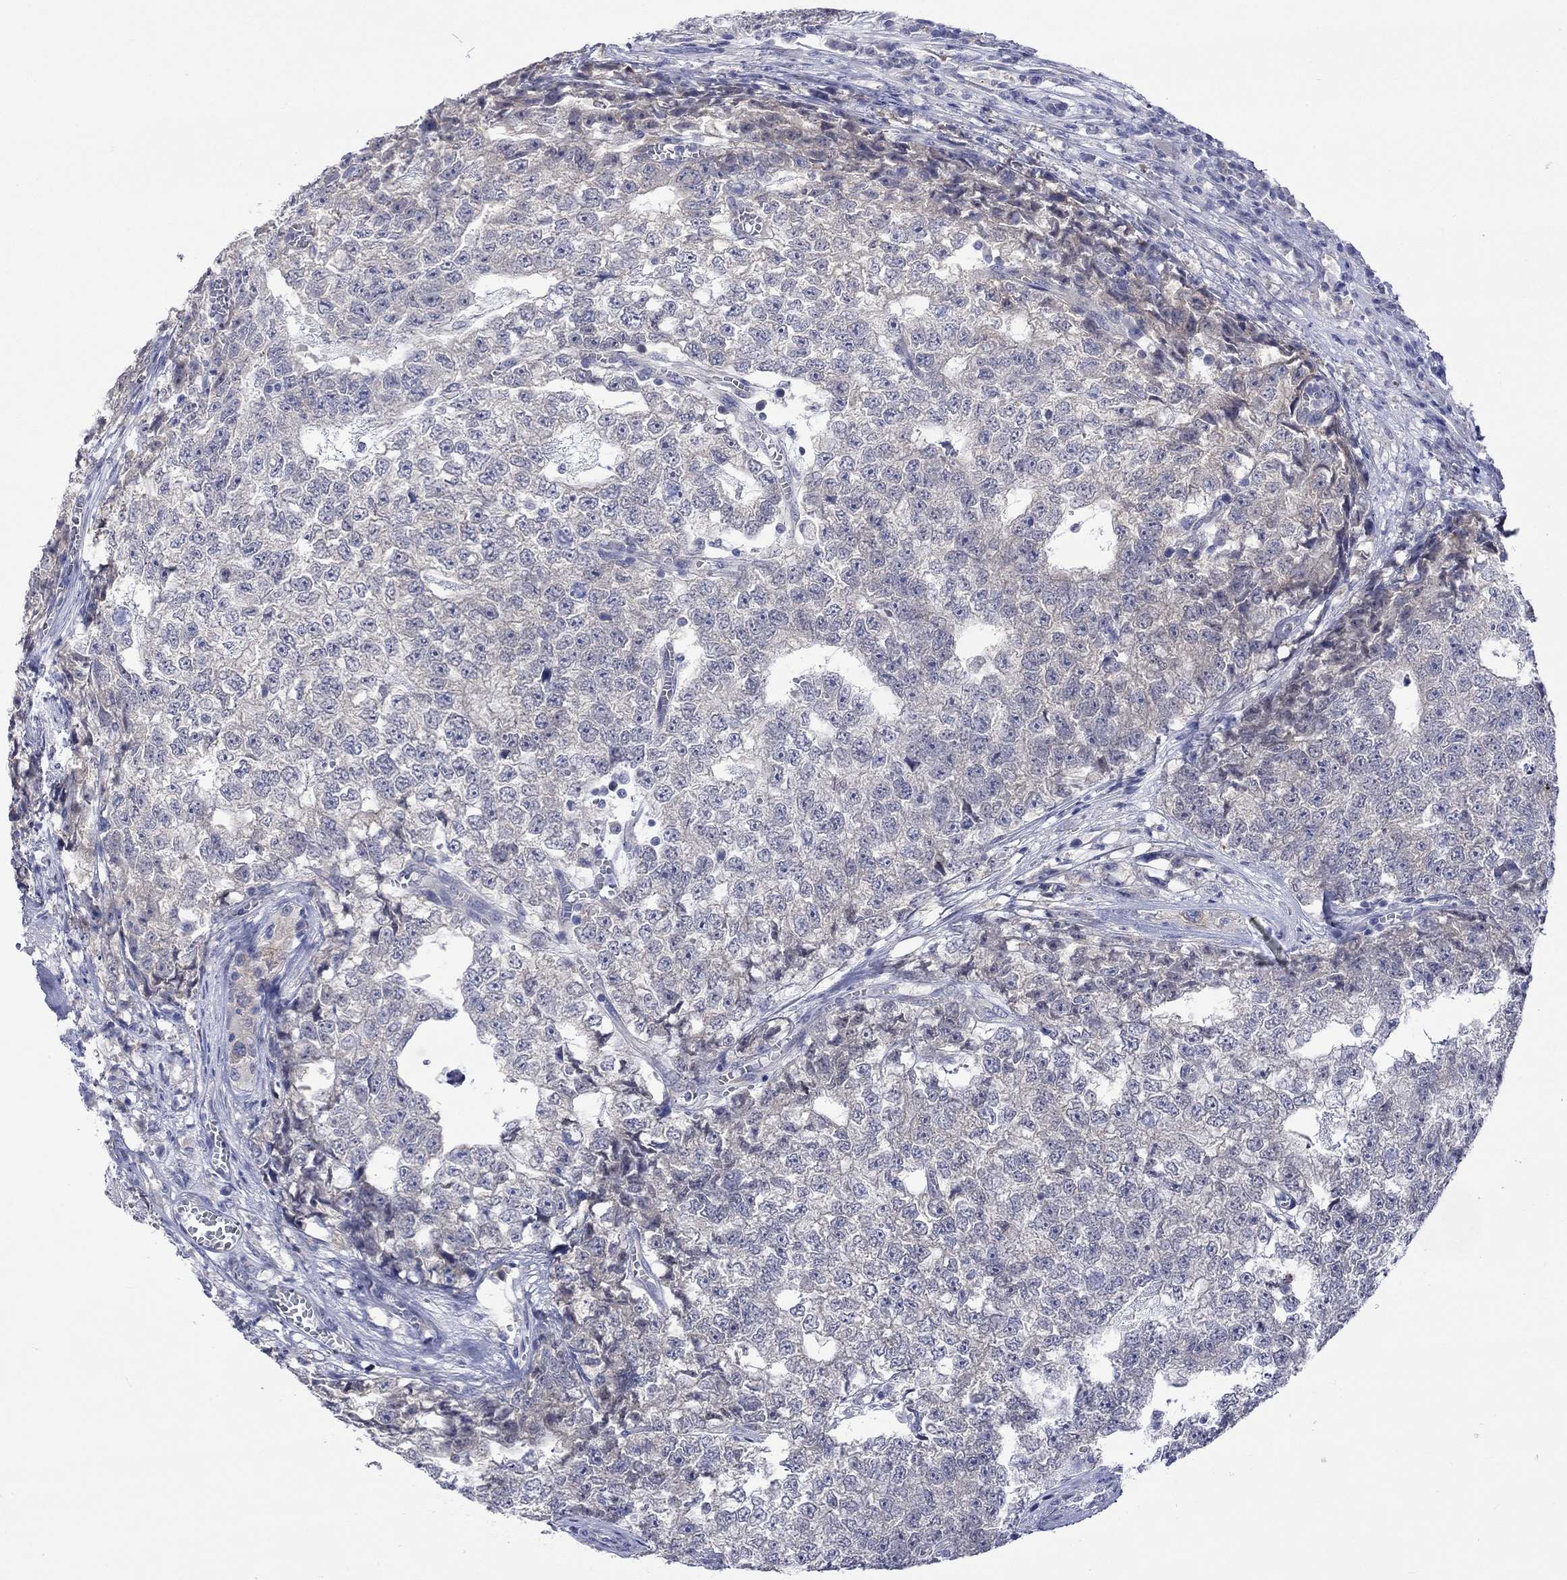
{"staining": {"intensity": "negative", "quantity": "none", "location": "none"}, "tissue": "testis cancer", "cell_type": "Tumor cells", "image_type": "cancer", "snomed": [{"axis": "morphology", "description": "Seminoma, NOS"}, {"axis": "morphology", "description": "Carcinoma, Embryonal, NOS"}, {"axis": "topography", "description": "Testis"}], "caption": "This is an immunohistochemistry (IHC) image of embryonal carcinoma (testis). There is no positivity in tumor cells.", "gene": "CERS1", "patient": {"sex": "male", "age": 22}}